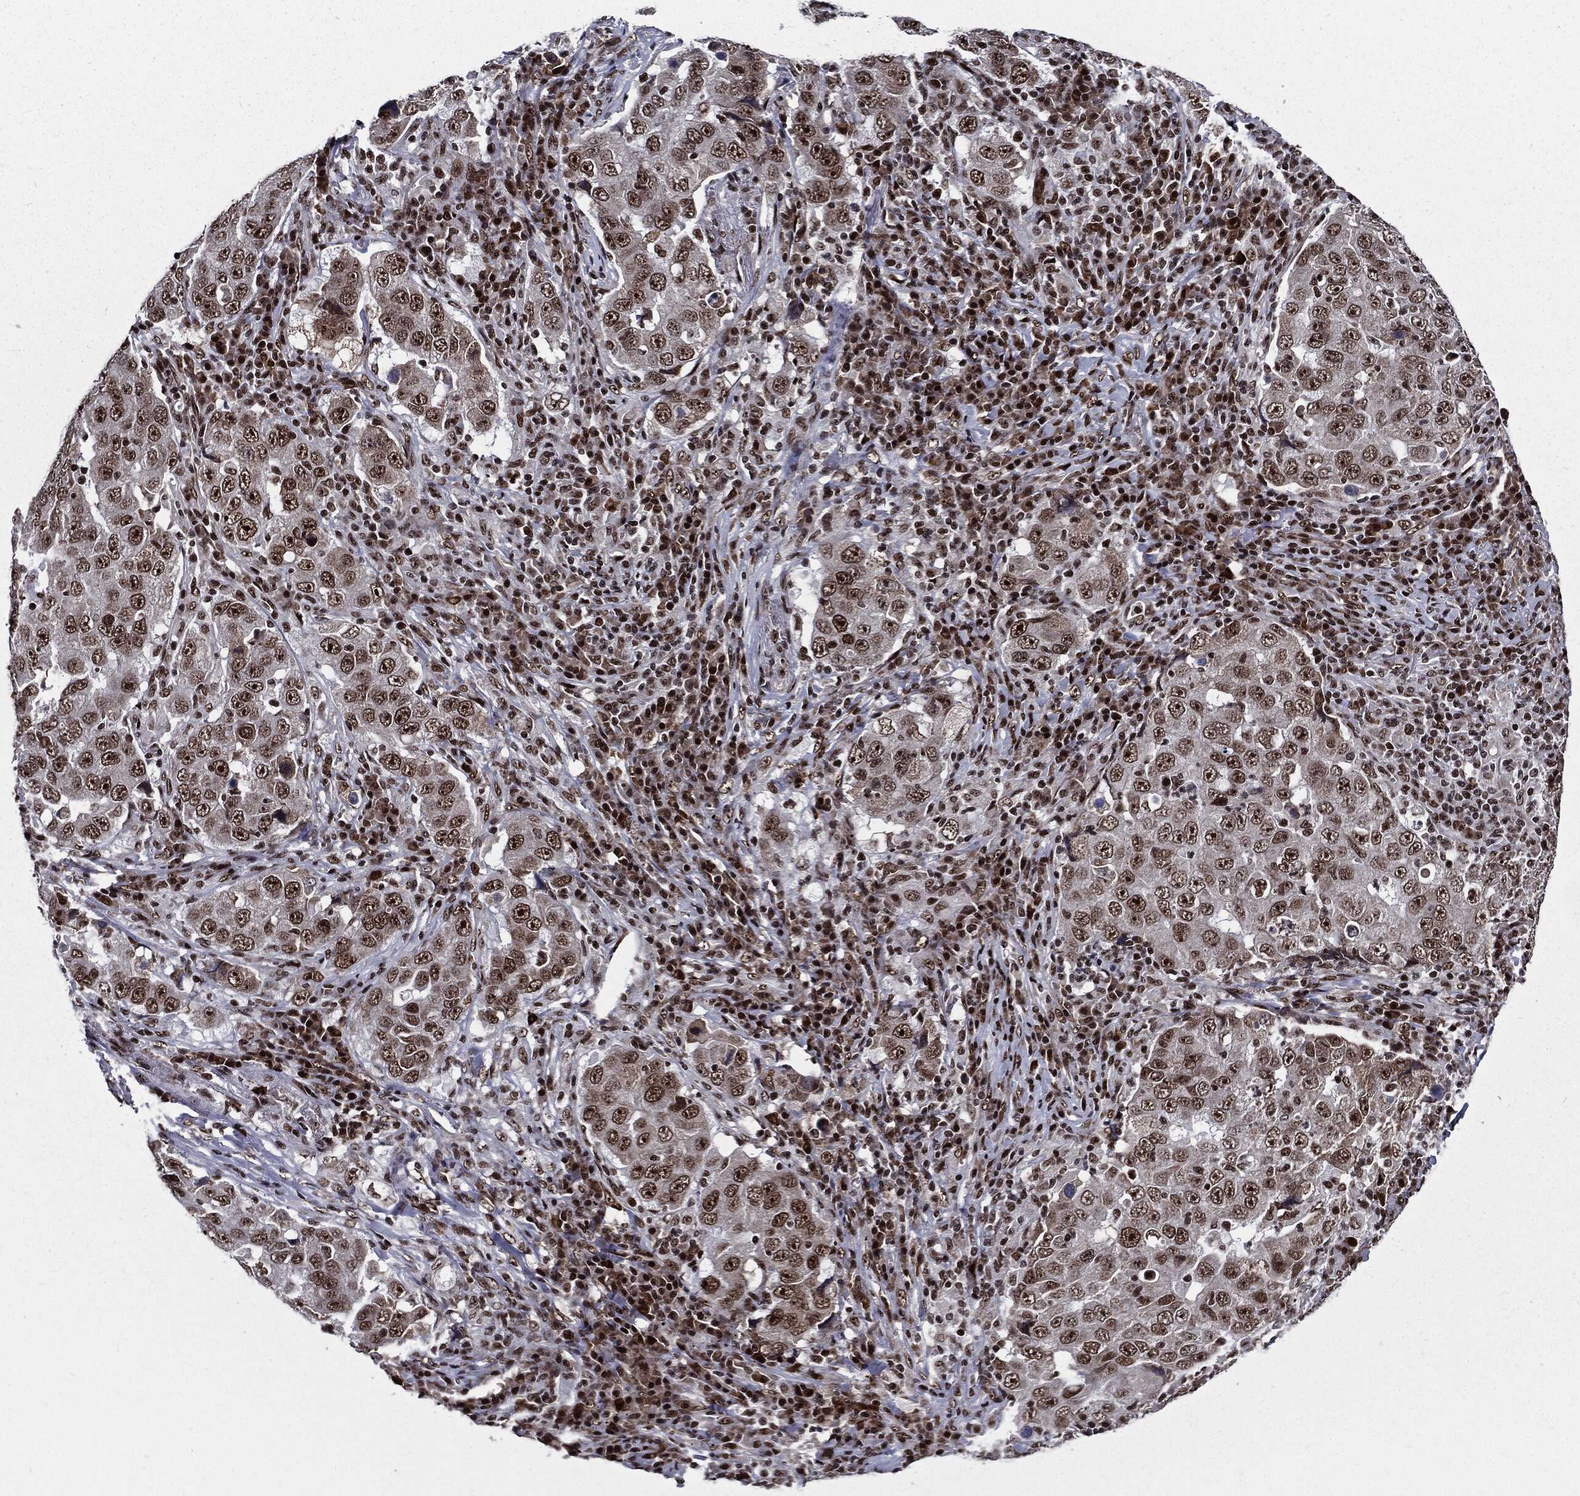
{"staining": {"intensity": "moderate", "quantity": ">75%", "location": "nuclear"}, "tissue": "lung cancer", "cell_type": "Tumor cells", "image_type": "cancer", "snomed": [{"axis": "morphology", "description": "Adenocarcinoma, NOS"}, {"axis": "topography", "description": "Lung"}], "caption": "Immunohistochemical staining of lung cancer (adenocarcinoma) exhibits moderate nuclear protein expression in about >75% of tumor cells. (DAB IHC with brightfield microscopy, high magnification).", "gene": "ZFP91", "patient": {"sex": "male", "age": 73}}